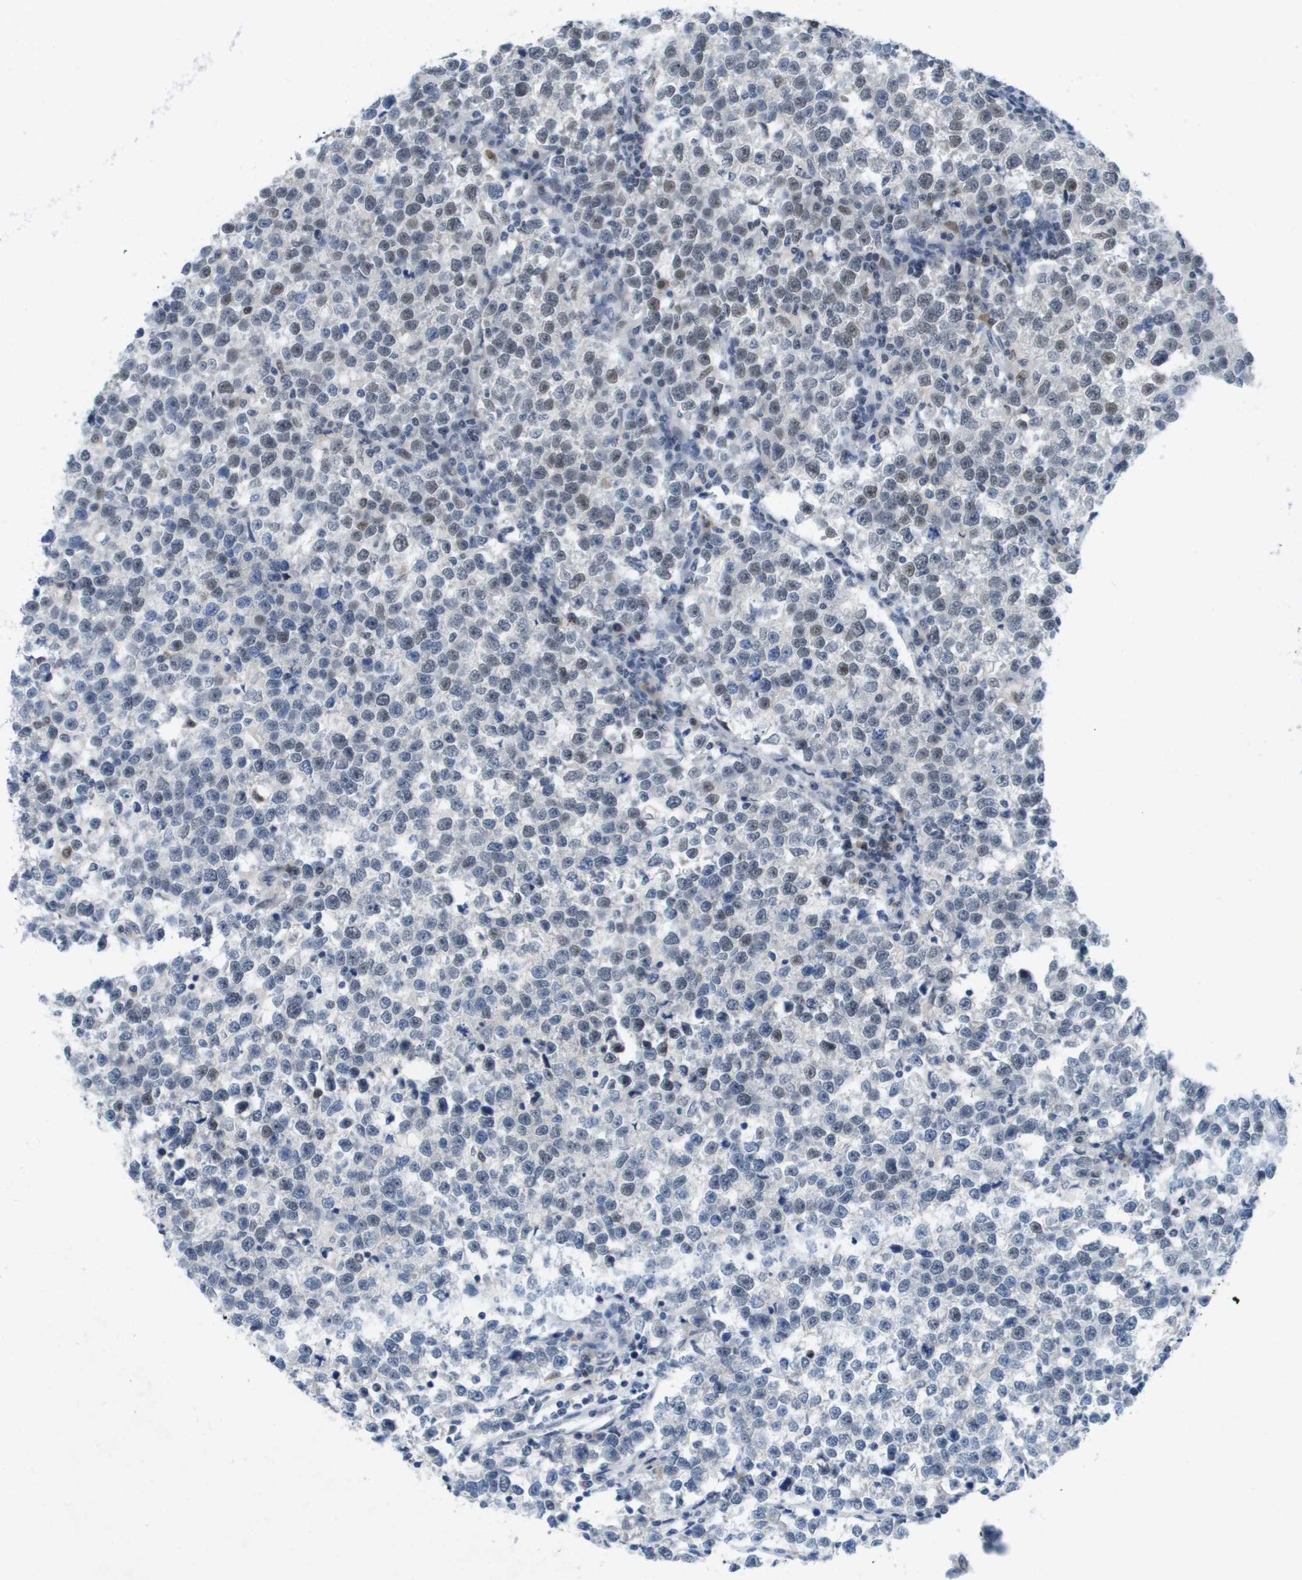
{"staining": {"intensity": "weak", "quantity": "<25%", "location": "nuclear"}, "tissue": "testis cancer", "cell_type": "Tumor cells", "image_type": "cancer", "snomed": [{"axis": "morphology", "description": "Normal tissue, NOS"}, {"axis": "morphology", "description": "Seminoma, NOS"}, {"axis": "topography", "description": "Testis"}], "caption": "DAB (3,3'-diaminobenzidine) immunohistochemical staining of seminoma (testis) reveals no significant positivity in tumor cells.", "gene": "TP53RK", "patient": {"sex": "male", "age": 43}}